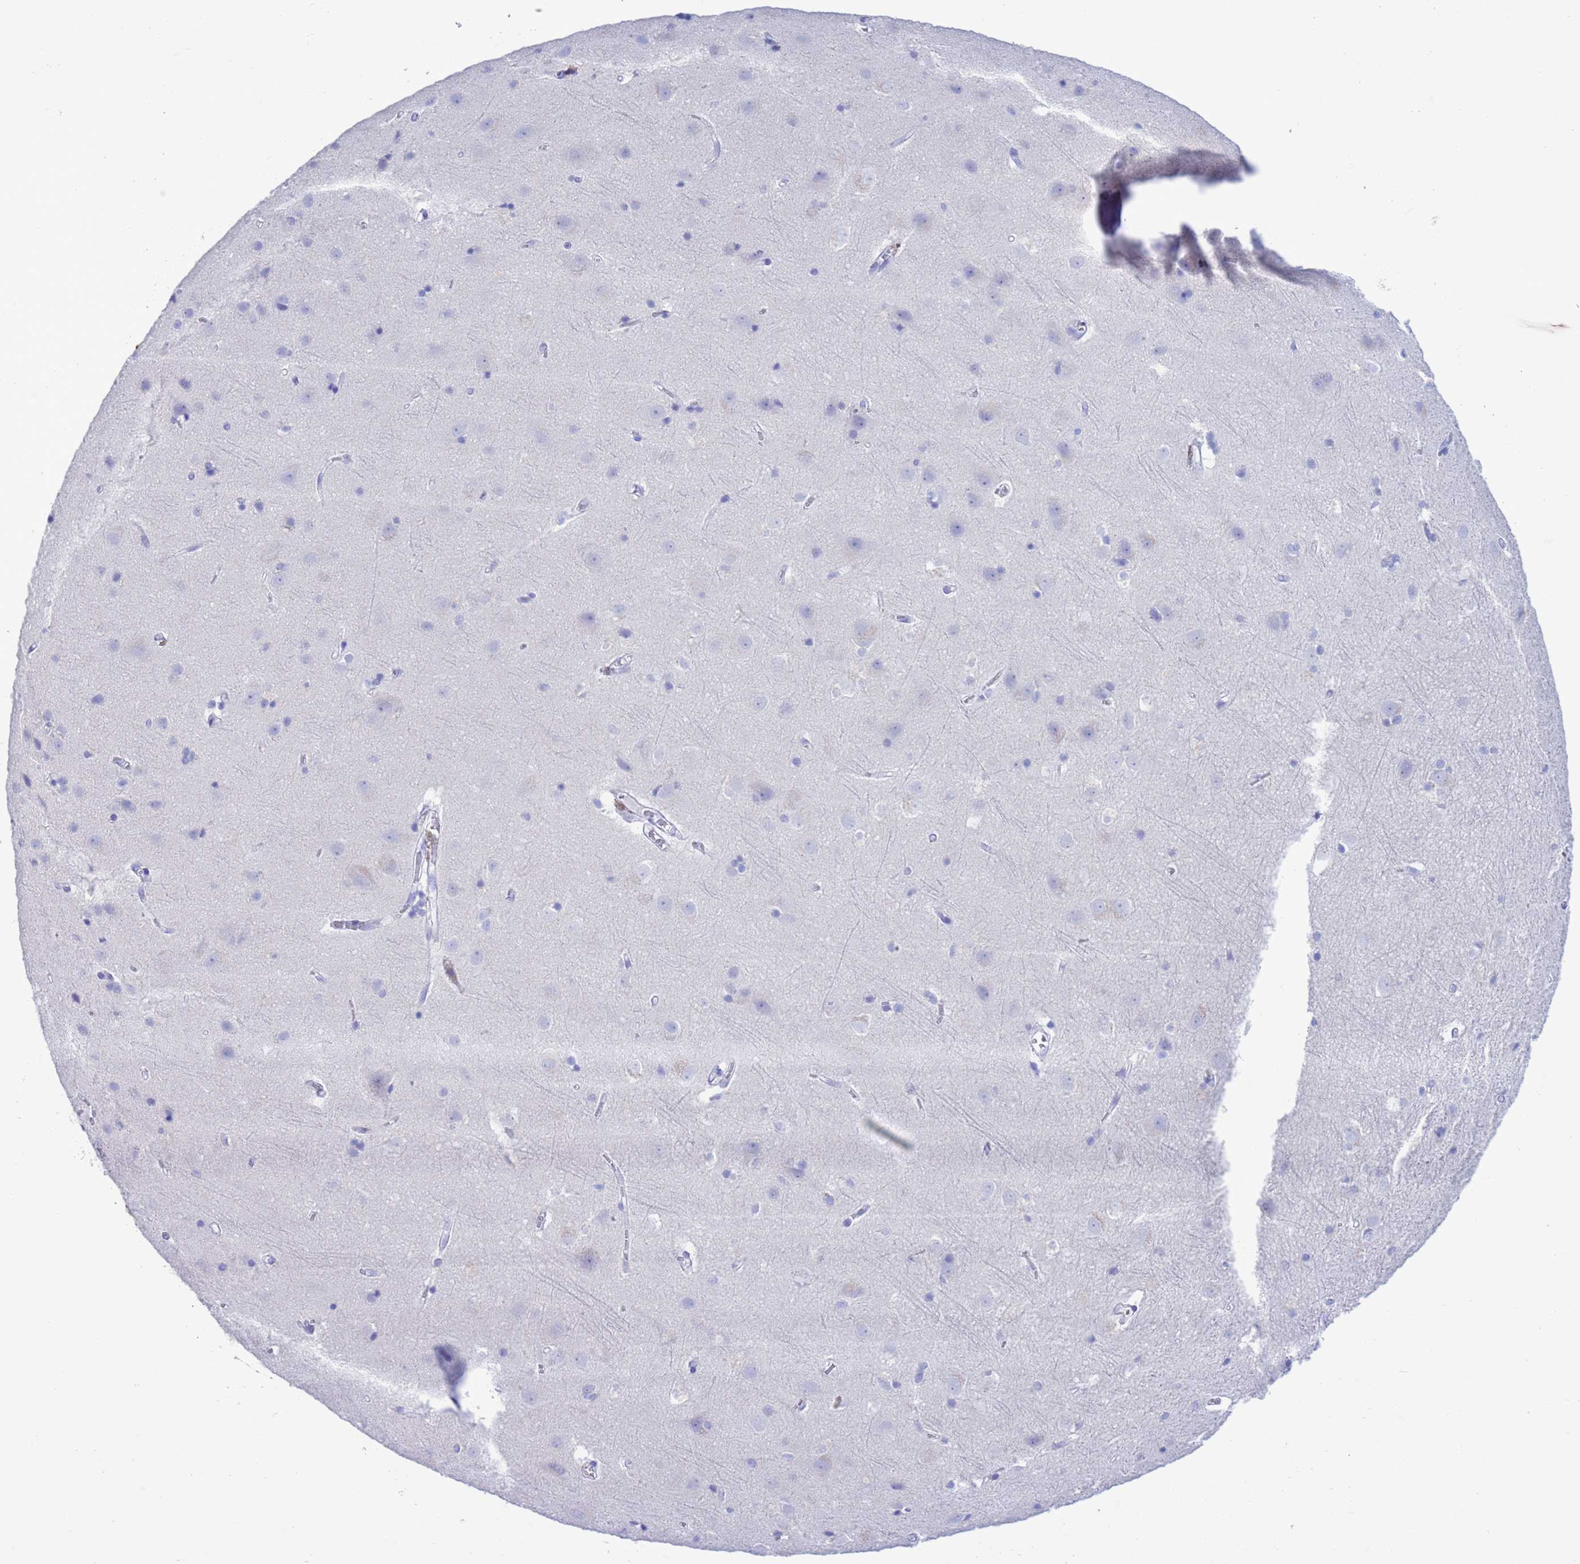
{"staining": {"intensity": "negative", "quantity": "none", "location": "none"}, "tissue": "cerebral cortex", "cell_type": "Endothelial cells", "image_type": "normal", "snomed": [{"axis": "morphology", "description": "Normal tissue, NOS"}, {"axis": "topography", "description": "Cerebral cortex"}], "caption": "Cerebral cortex was stained to show a protein in brown. There is no significant staining in endothelial cells.", "gene": "GSTM1", "patient": {"sex": "male", "age": 54}}